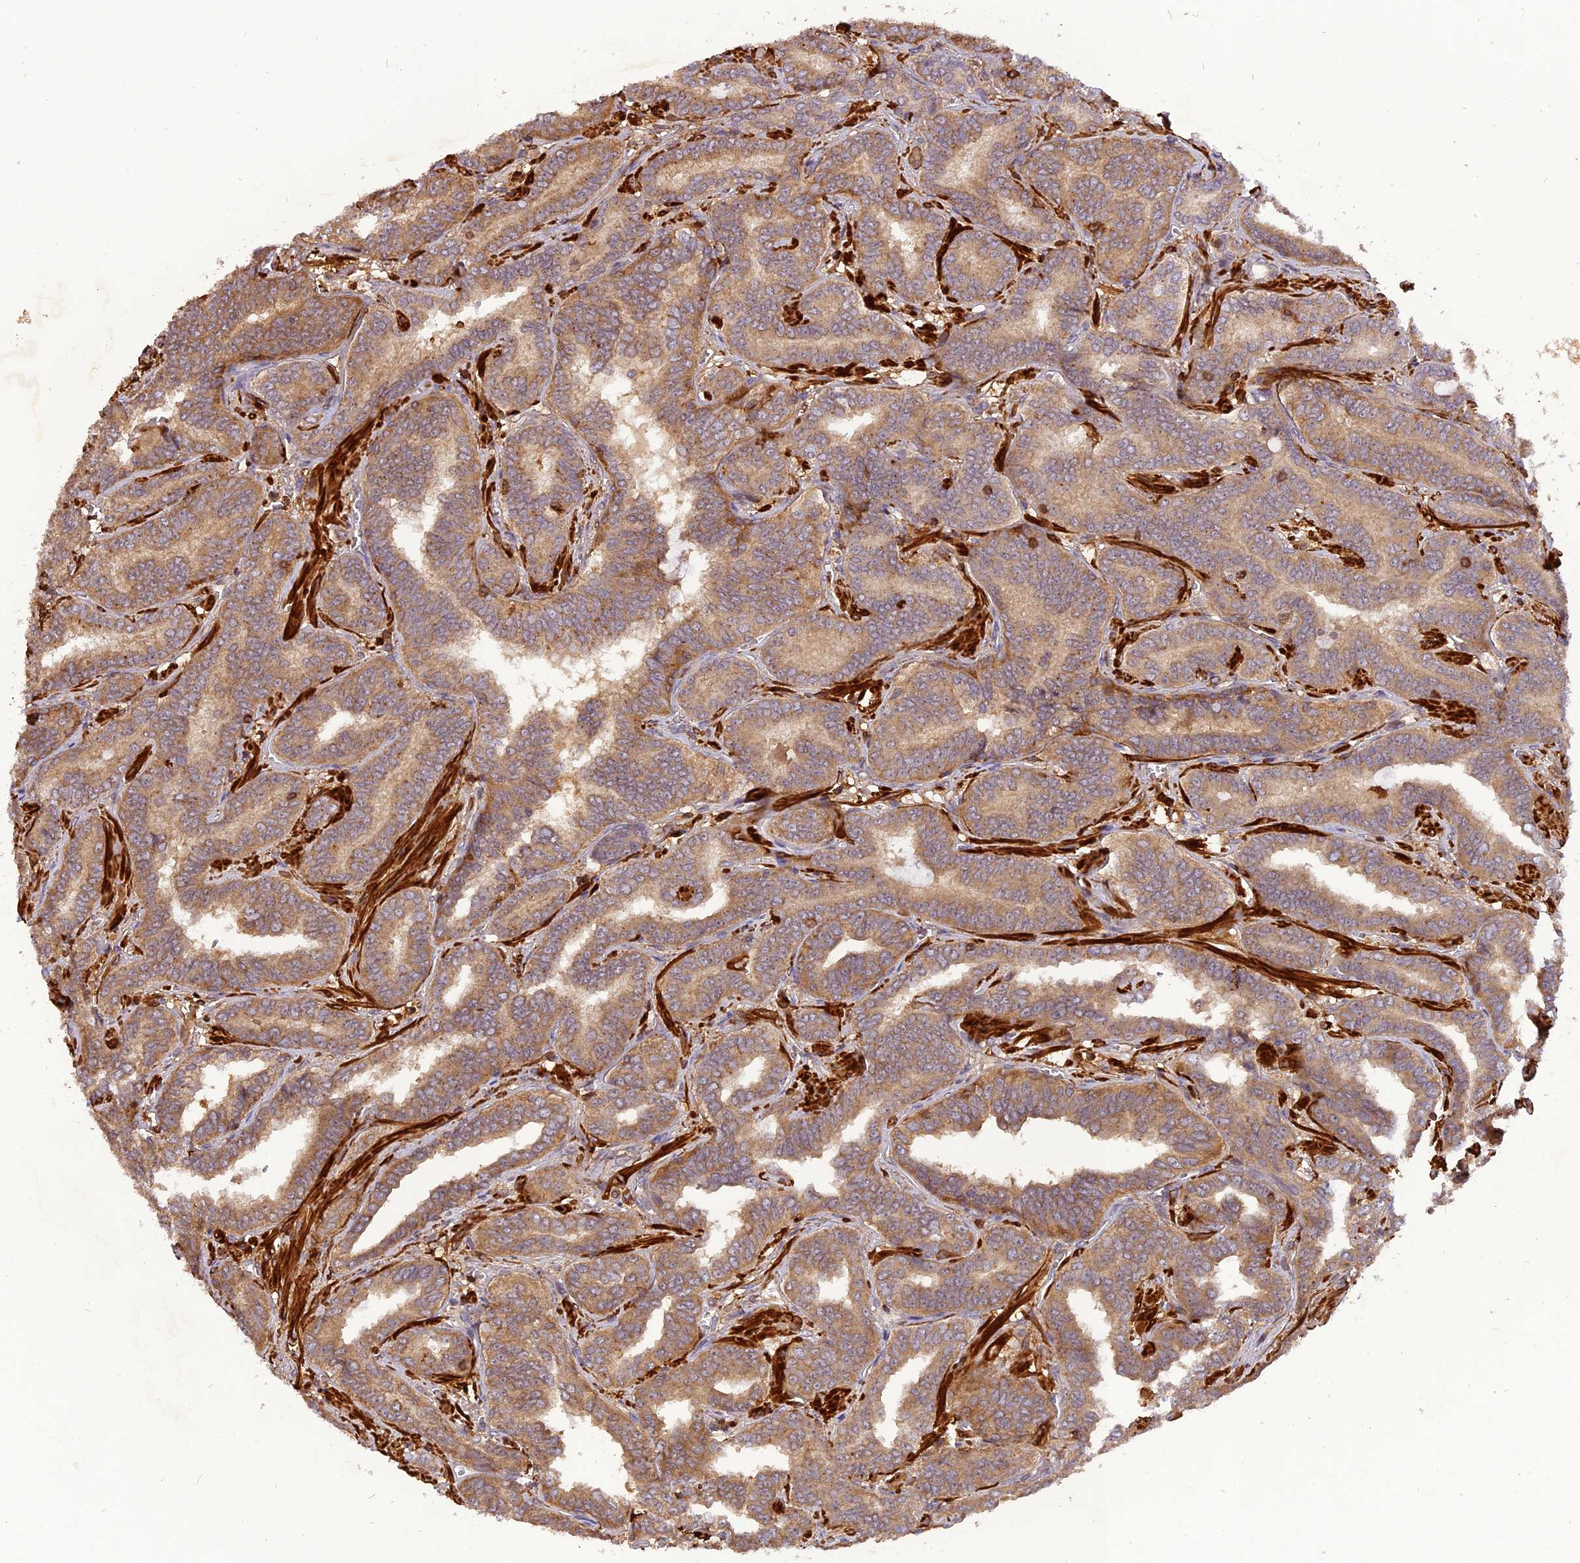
{"staining": {"intensity": "moderate", "quantity": ">75%", "location": "cytoplasmic/membranous"}, "tissue": "prostate cancer", "cell_type": "Tumor cells", "image_type": "cancer", "snomed": [{"axis": "morphology", "description": "Adenocarcinoma, High grade"}, {"axis": "topography", "description": "Prostate"}], "caption": "Protein staining shows moderate cytoplasmic/membranous expression in about >75% of tumor cells in high-grade adenocarcinoma (prostate).", "gene": "STOML1", "patient": {"sex": "male", "age": 67}}